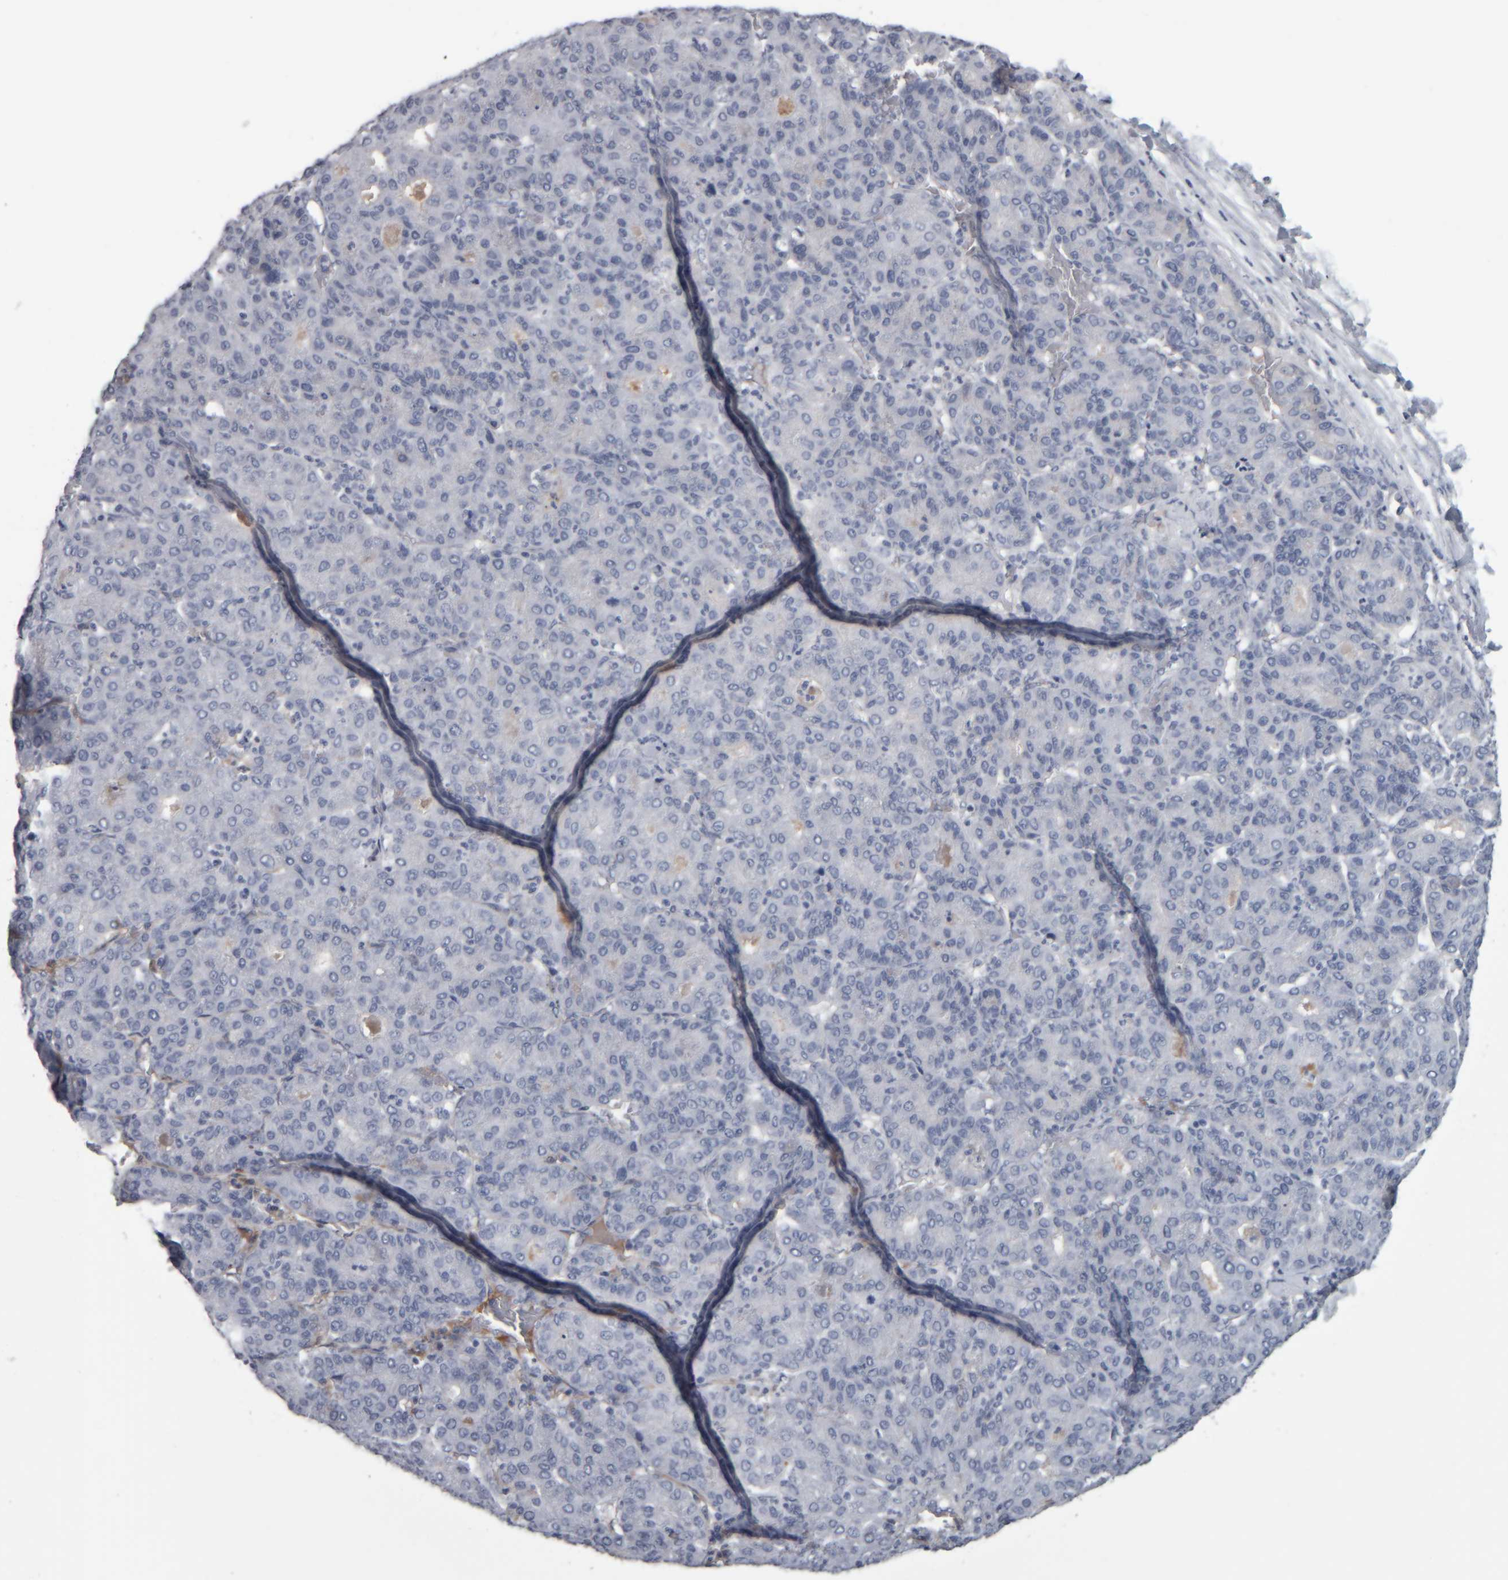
{"staining": {"intensity": "negative", "quantity": "none", "location": "none"}, "tissue": "liver cancer", "cell_type": "Tumor cells", "image_type": "cancer", "snomed": [{"axis": "morphology", "description": "Carcinoma, Hepatocellular, NOS"}, {"axis": "topography", "description": "Liver"}], "caption": "Immunohistochemistry (IHC) micrograph of liver cancer stained for a protein (brown), which exhibits no staining in tumor cells.", "gene": "CAVIN4", "patient": {"sex": "male", "age": 65}}